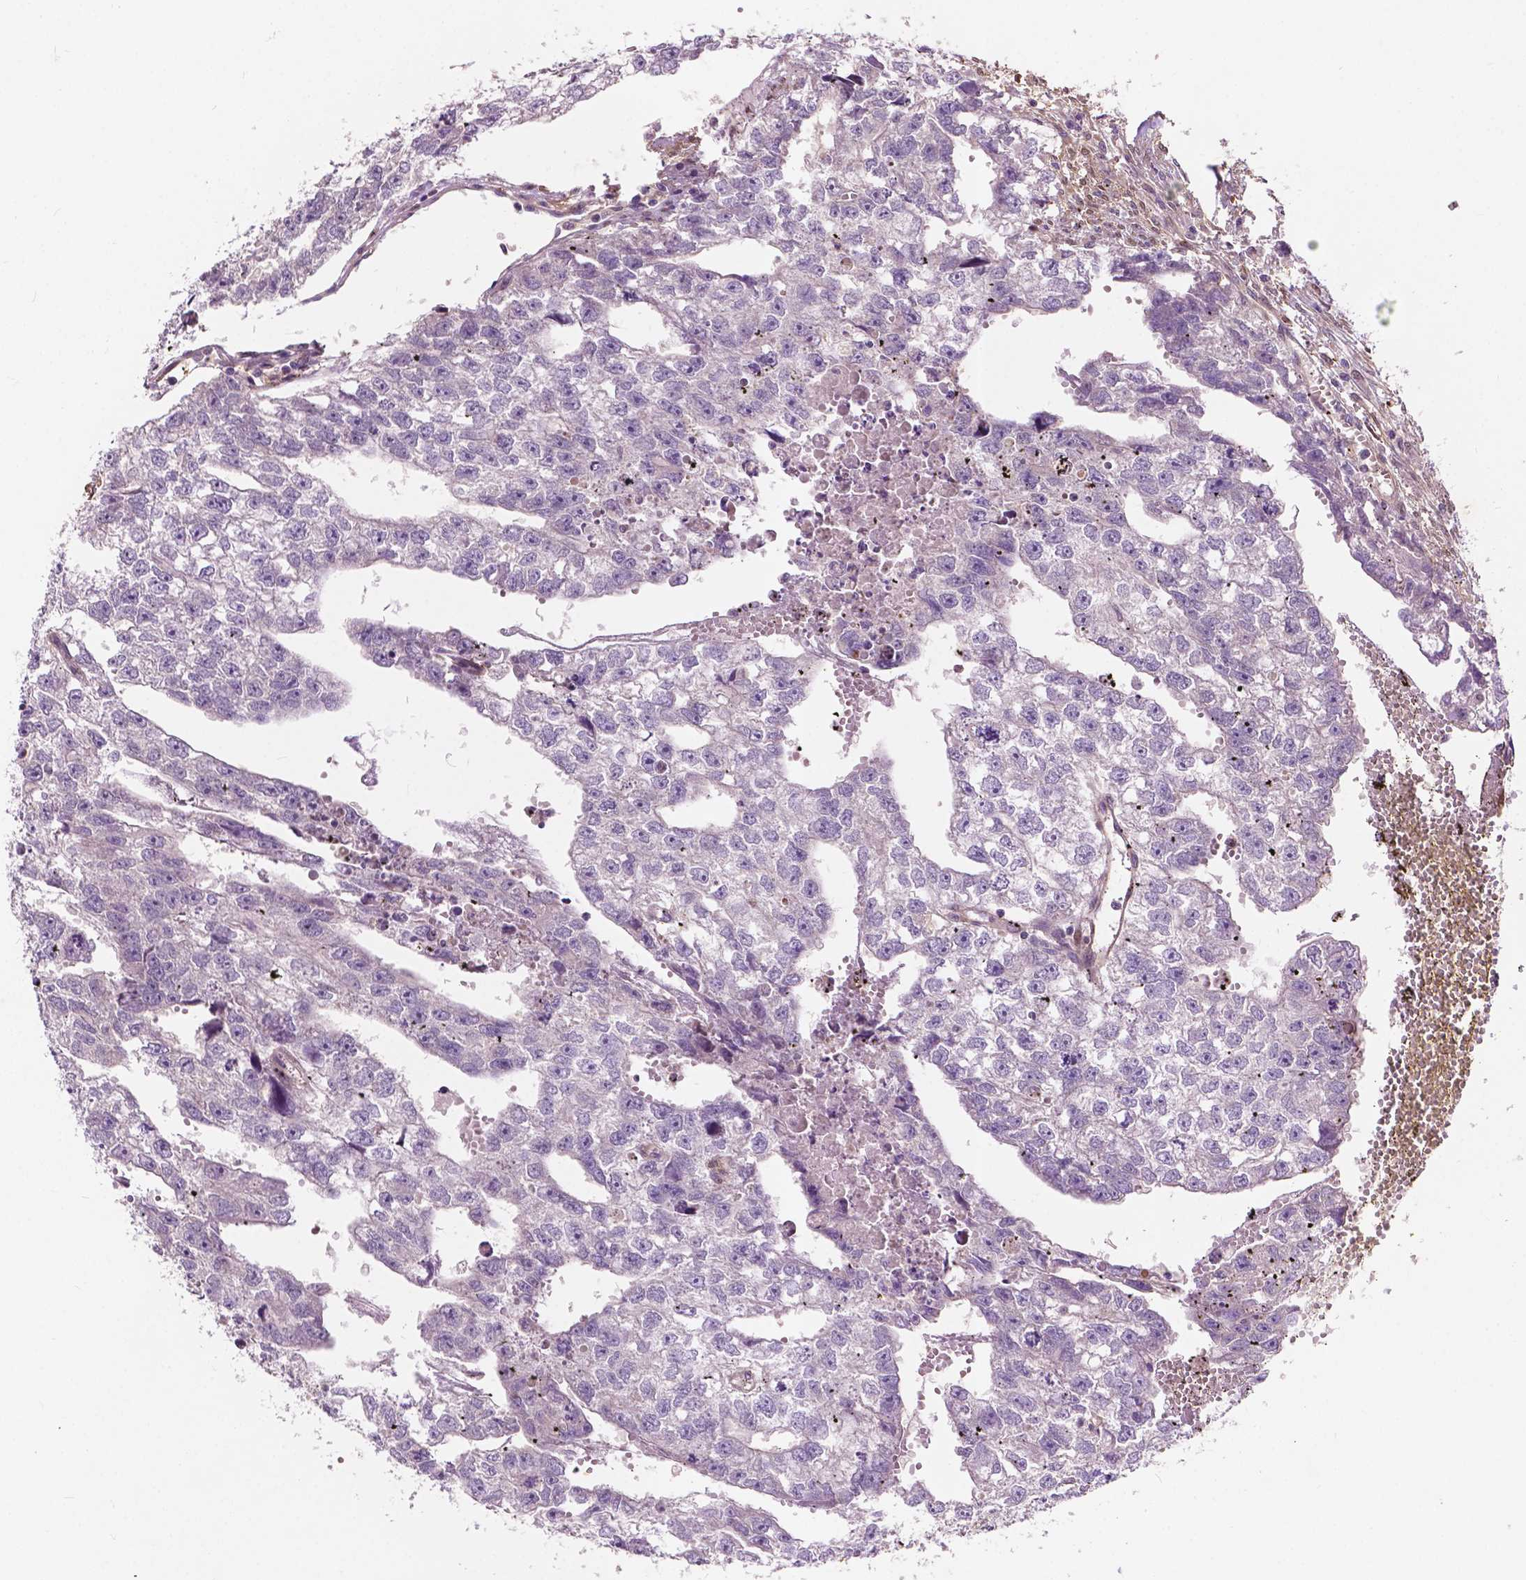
{"staining": {"intensity": "negative", "quantity": "none", "location": "none"}, "tissue": "testis cancer", "cell_type": "Tumor cells", "image_type": "cancer", "snomed": [{"axis": "morphology", "description": "Carcinoma, Embryonal, NOS"}, {"axis": "morphology", "description": "Teratoma, malignant, NOS"}, {"axis": "topography", "description": "Testis"}], "caption": "This is a micrograph of IHC staining of testis cancer, which shows no expression in tumor cells.", "gene": "GPR37", "patient": {"sex": "male", "age": 44}}